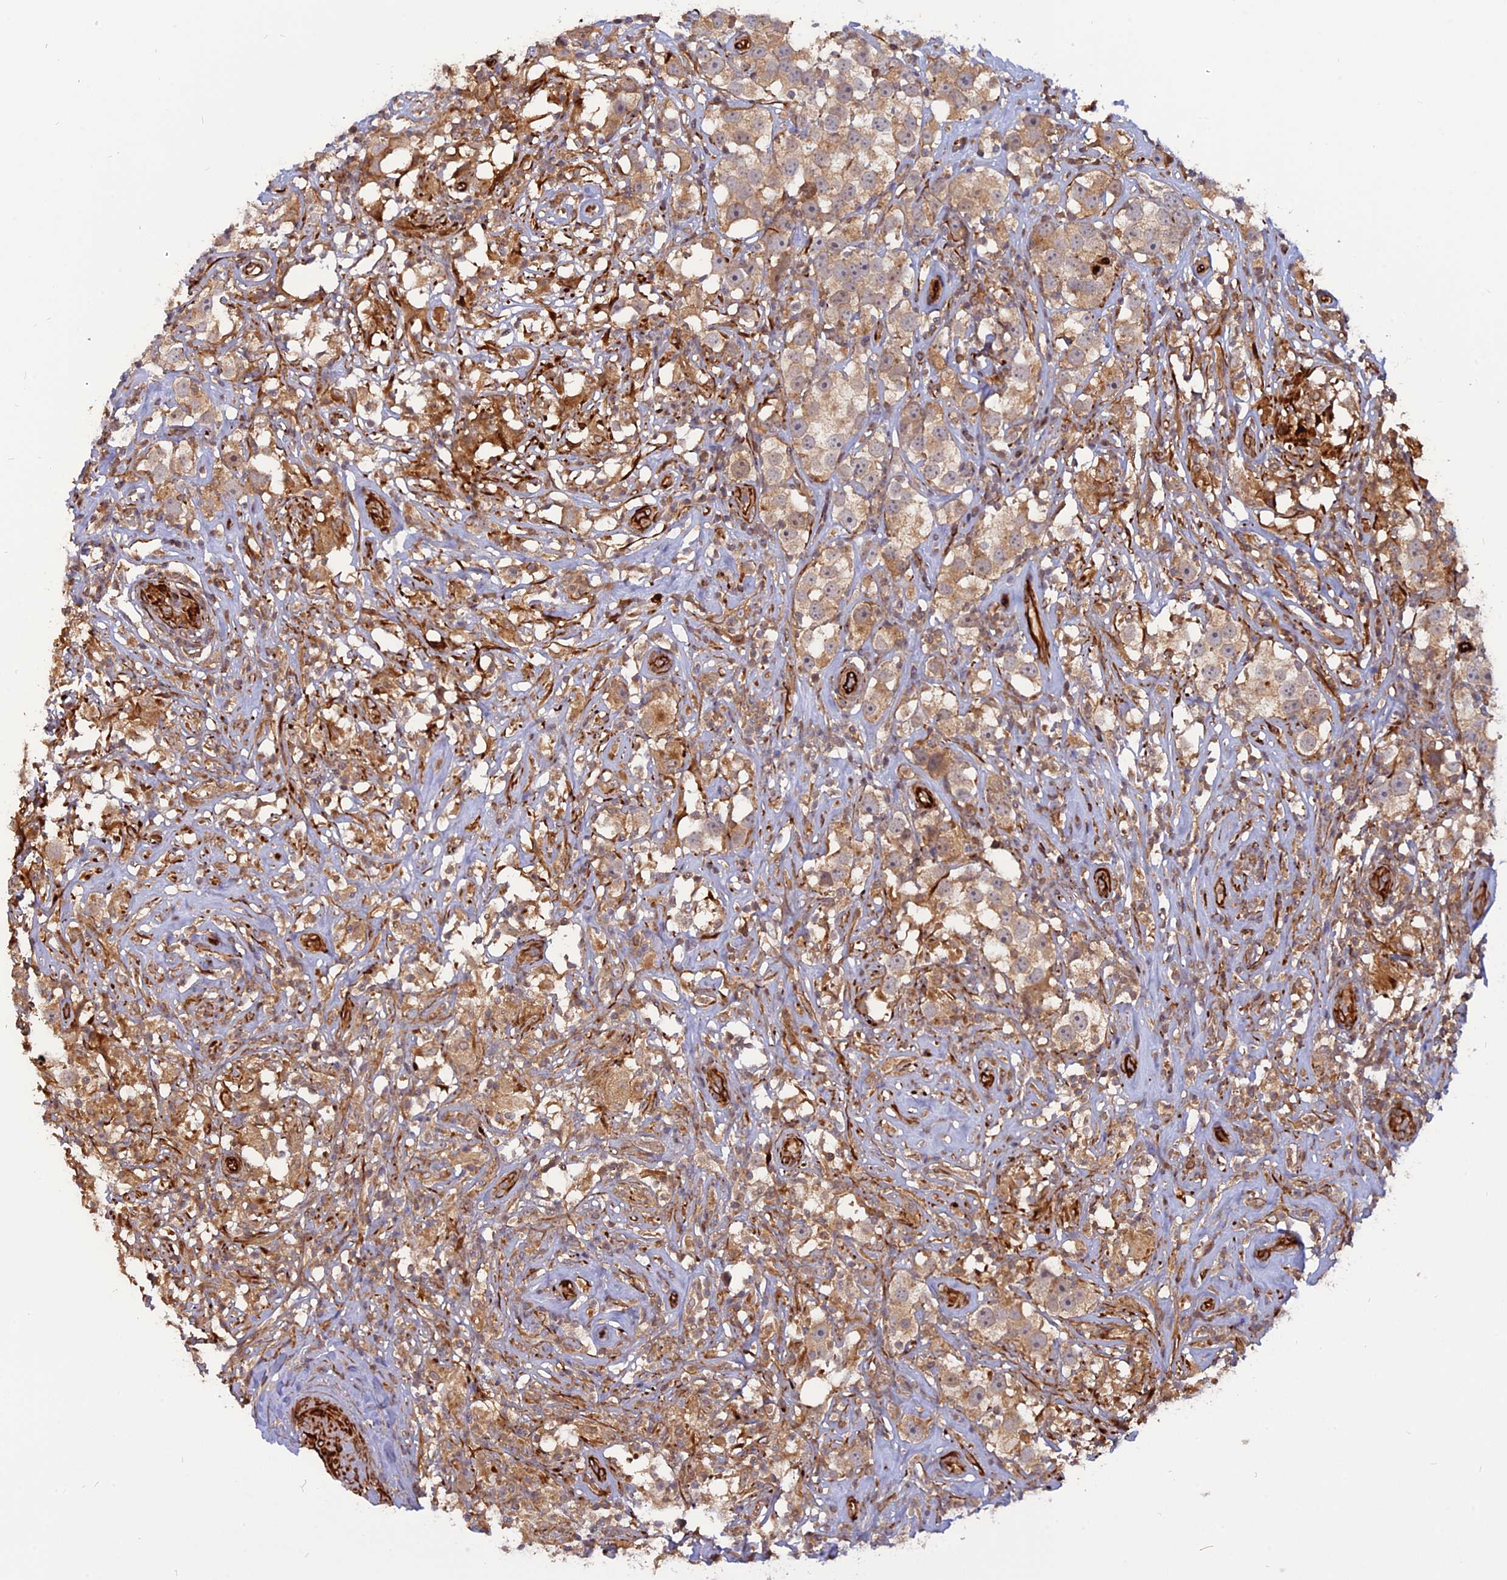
{"staining": {"intensity": "weak", "quantity": ">75%", "location": "cytoplasmic/membranous"}, "tissue": "testis cancer", "cell_type": "Tumor cells", "image_type": "cancer", "snomed": [{"axis": "morphology", "description": "Seminoma, NOS"}, {"axis": "topography", "description": "Testis"}], "caption": "A brown stain highlights weak cytoplasmic/membranous positivity of a protein in human seminoma (testis) tumor cells.", "gene": "PHLDB3", "patient": {"sex": "male", "age": 49}}